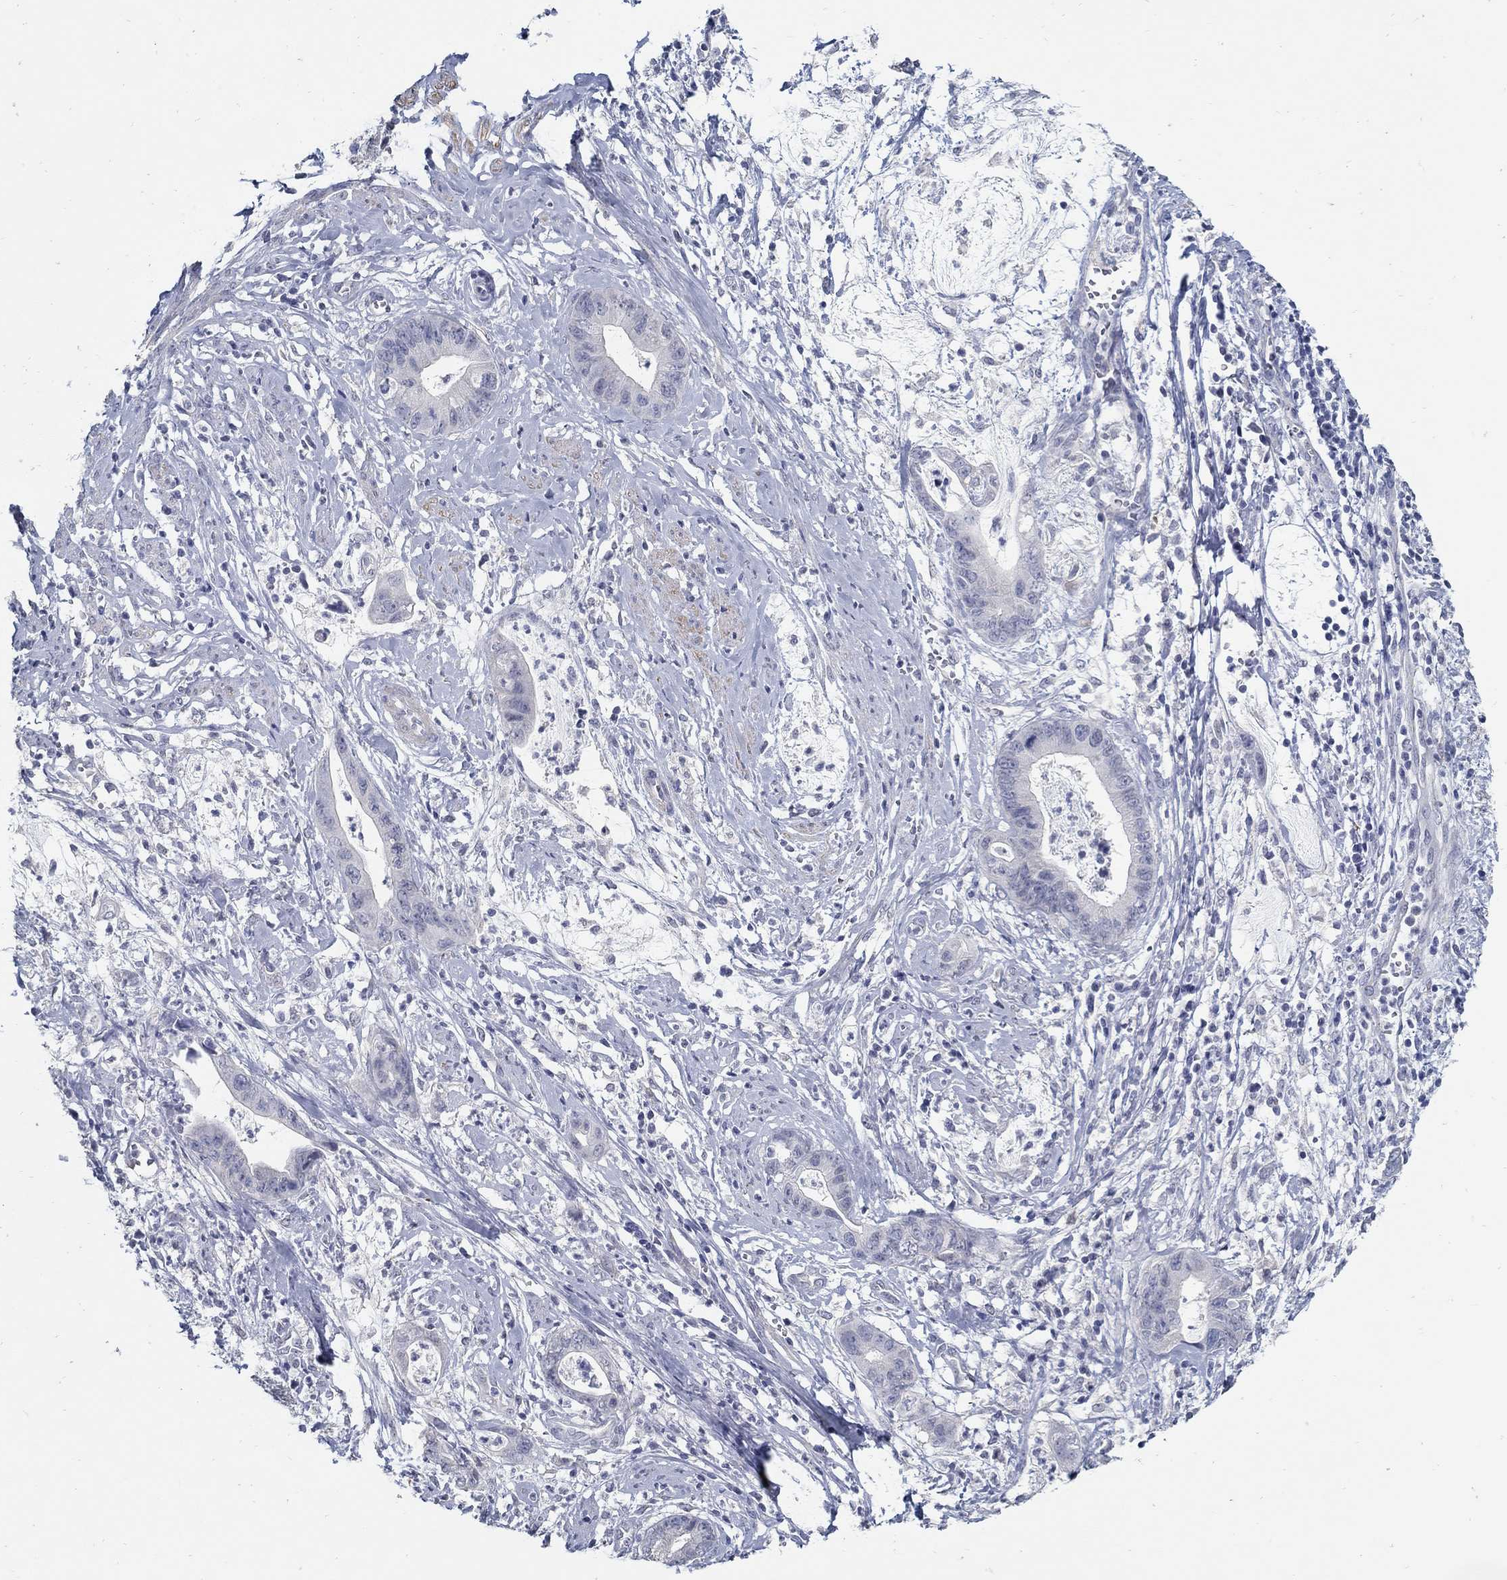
{"staining": {"intensity": "negative", "quantity": "none", "location": "none"}, "tissue": "cervical cancer", "cell_type": "Tumor cells", "image_type": "cancer", "snomed": [{"axis": "morphology", "description": "Adenocarcinoma, NOS"}, {"axis": "topography", "description": "Cervix"}], "caption": "High magnification brightfield microscopy of cervical cancer stained with DAB (3,3'-diaminobenzidine) (brown) and counterstained with hematoxylin (blue): tumor cells show no significant positivity.", "gene": "USP29", "patient": {"sex": "female", "age": 44}}